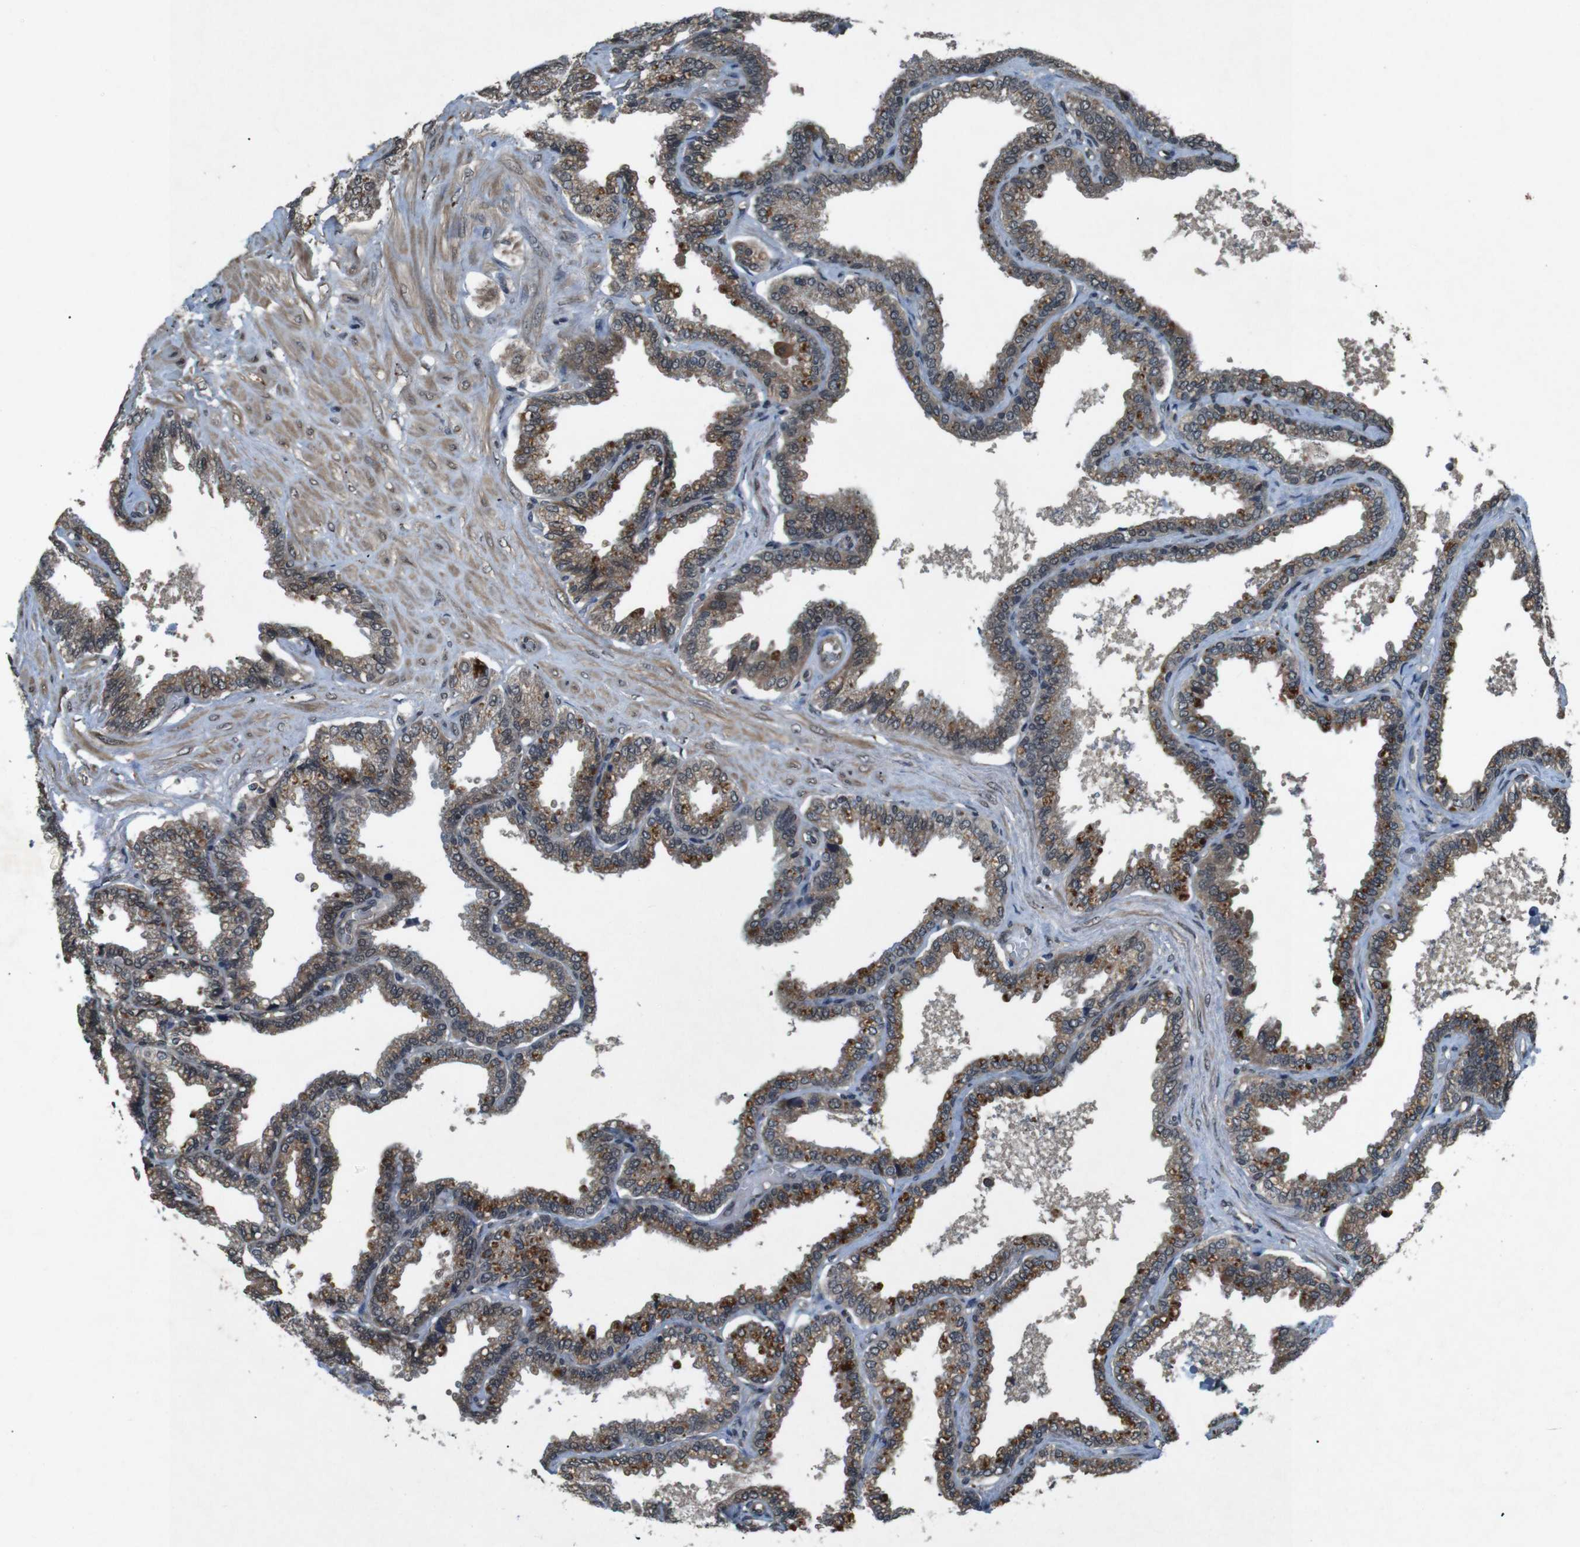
{"staining": {"intensity": "moderate", "quantity": "25%-75%", "location": "cytoplasmic/membranous"}, "tissue": "seminal vesicle", "cell_type": "Glandular cells", "image_type": "normal", "snomed": [{"axis": "morphology", "description": "Normal tissue, NOS"}, {"axis": "topography", "description": "Seminal veicle"}], "caption": "Approximately 25%-75% of glandular cells in unremarkable seminal vesicle reveal moderate cytoplasmic/membranous protein expression as visualized by brown immunohistochemical staining.", "gene": "SOCS1", "patient": {"sex": "male", "age": 46}}